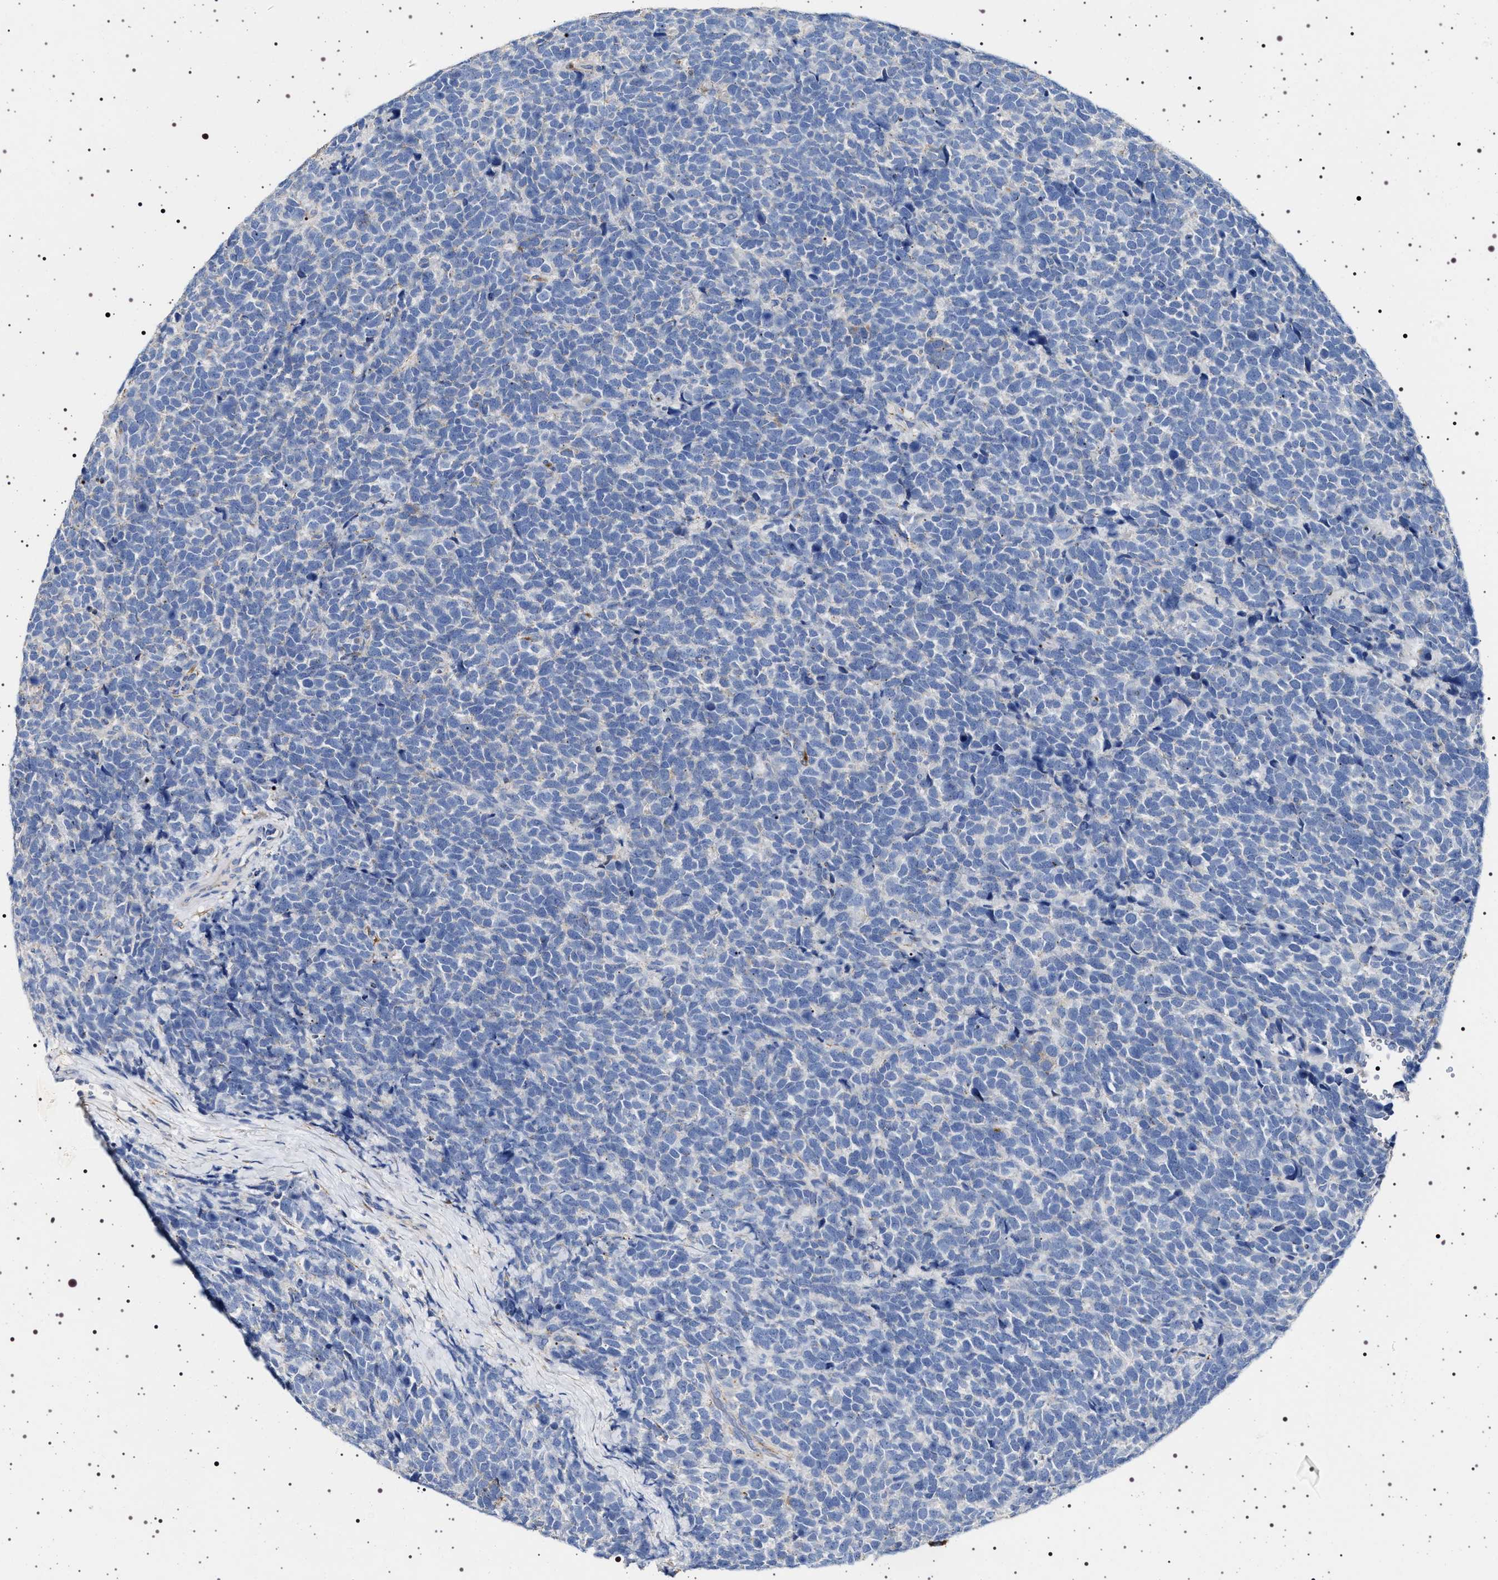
{"staining": {"intensity": "negative", "quantity": "none", "location": "none"}, "tissue": "urothelial cancer", "cell_type": "Tumor cells", "image_type": "cancer", "snomed": [{"axis": "morphology", "description": "Urothelial carcinoma, High grade"}, {"axis": "topography", "description": "Urinary bladder"}], "caption": "An immunohistochemistry (IHC) micrograph of urothelial cancer is shown. There is no staining in tumor cells of urothelial cancer.", "gene": "NAALADL2", "patient": {"sex": "female", "age": 82}}